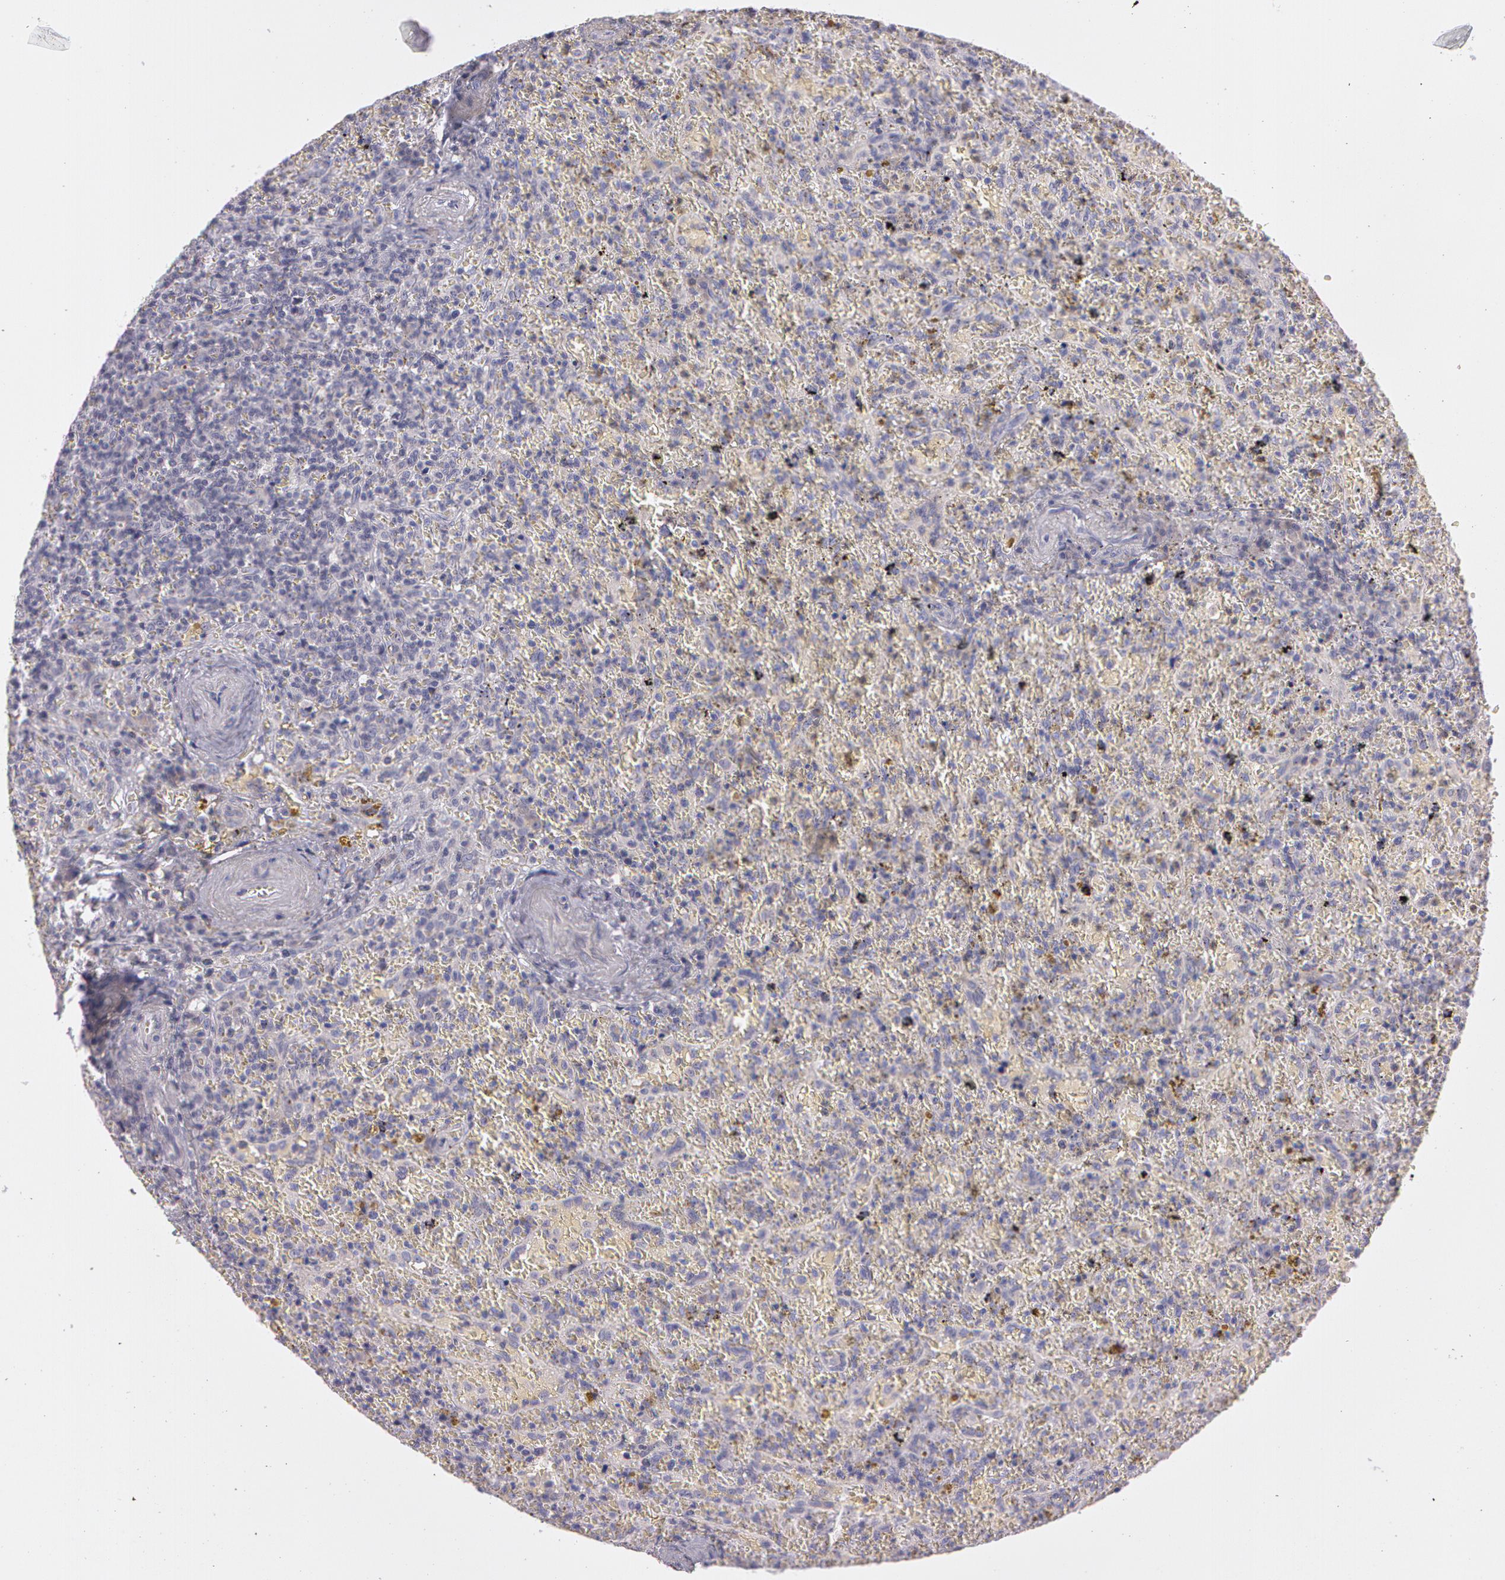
{"staining": {"intensity": "negative", "quantity": "none", "location": "none"}, "tissue": "lymphoma", "cell_type": "Tumor cells", "image_type": "cancer", "snomed": [{"axis": "morphology", "description": "Malignant lymphoma, non-Hodgkin's type, High grade"}, {"axis": "topography", "description": "Spleen"}, {"axis": "topography", "description": "Lymph node"}], "caption": "Immunohistochemistry micrograph of malignant lymphoma, non-Hodgkin's type (high-grade) stained for a protein (brown), which demonstrates no positivity in tumor cells. Nuclei are stained in blue.", "gene": "MXRA5", "patient": {"sex": "female", "age": 70}}